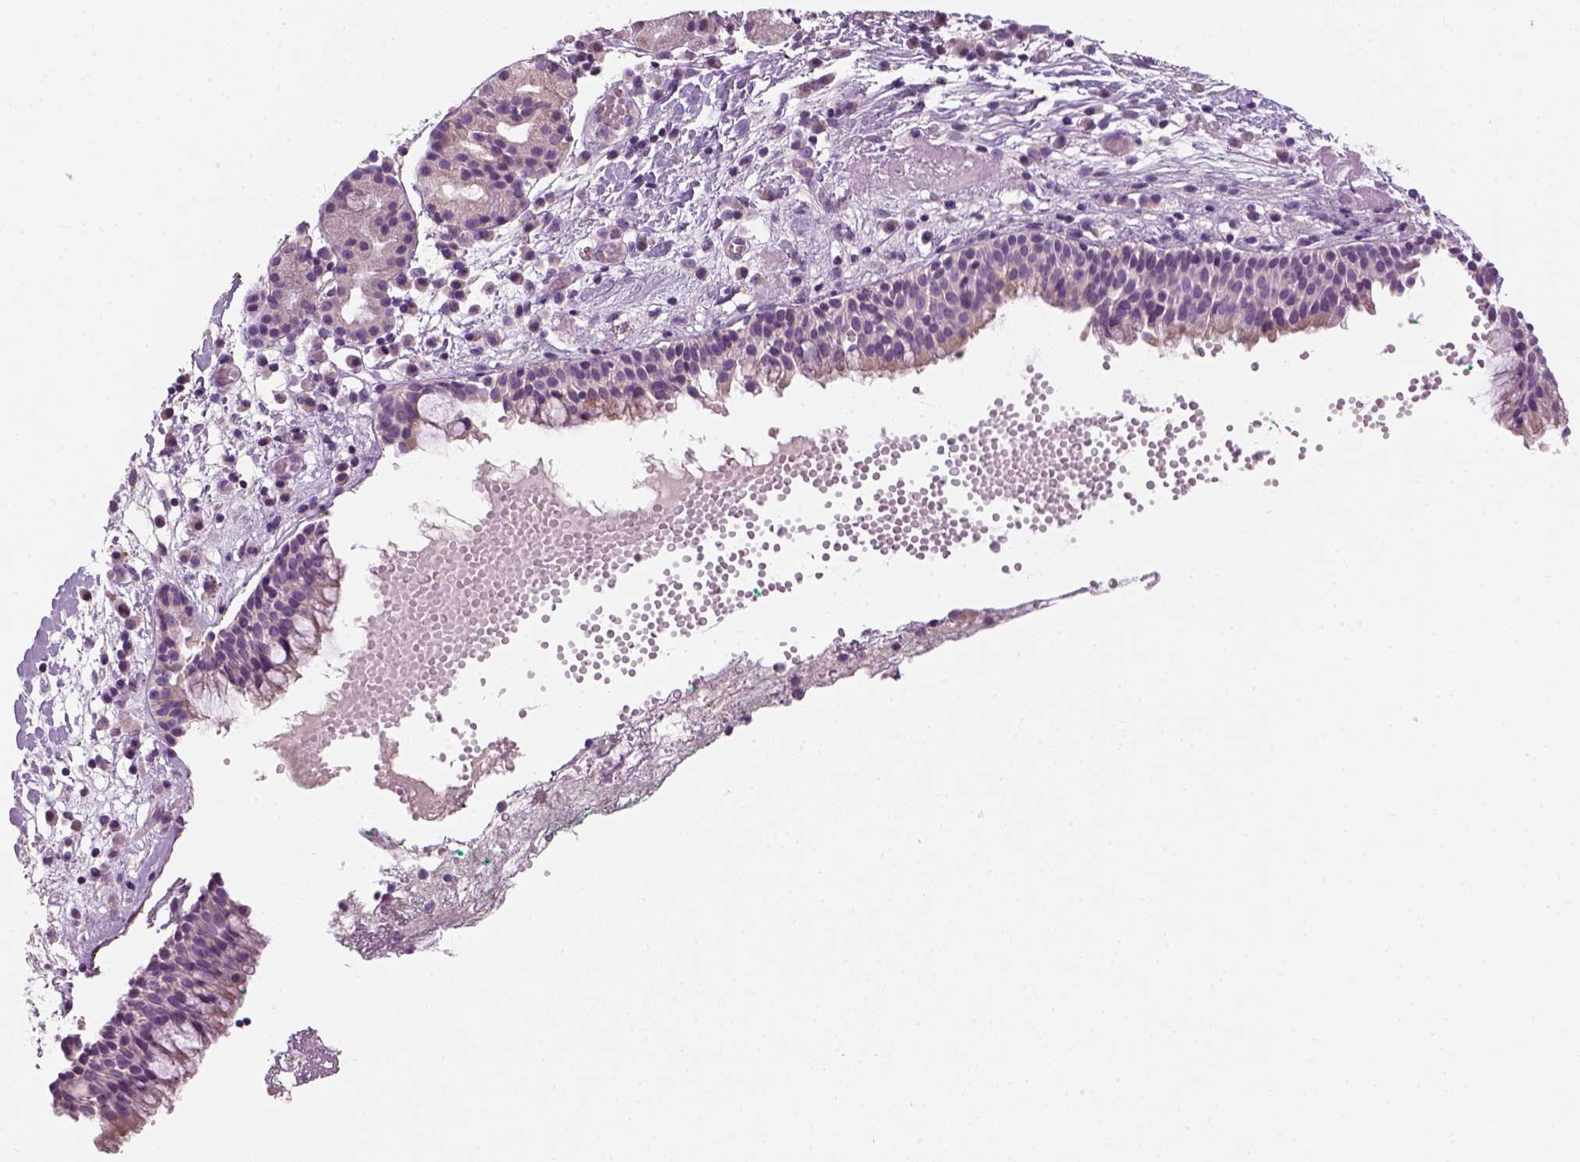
{"staining": {"intensity": "negative", "quantity": "none", "location": "none"}, "tissue": "nasopharynx", "cell_type": "Respiratory epithelial cells", "image_type": "normal", "snomed": [{"axis": "morphology", "description": "Normal tissue, NOS"}, {"axis": "morphology", "description": "Basal cell carcinoma"}, {"axis": "topography", "description": "Cartilage tissue"}, {"axis": "topography", "description": "Nasopharynx"}, {"axis": "topography", "description": "Oral tissue"}], "caption": "A high-resolution photomicrograph shows immunohistochemistry (IHC) staining of normal nasopharynx, which shows no significant staining in respiratory epithelial cells.", "gene": "NUDT6", "patient": {"sex": "female", "age": 77}}